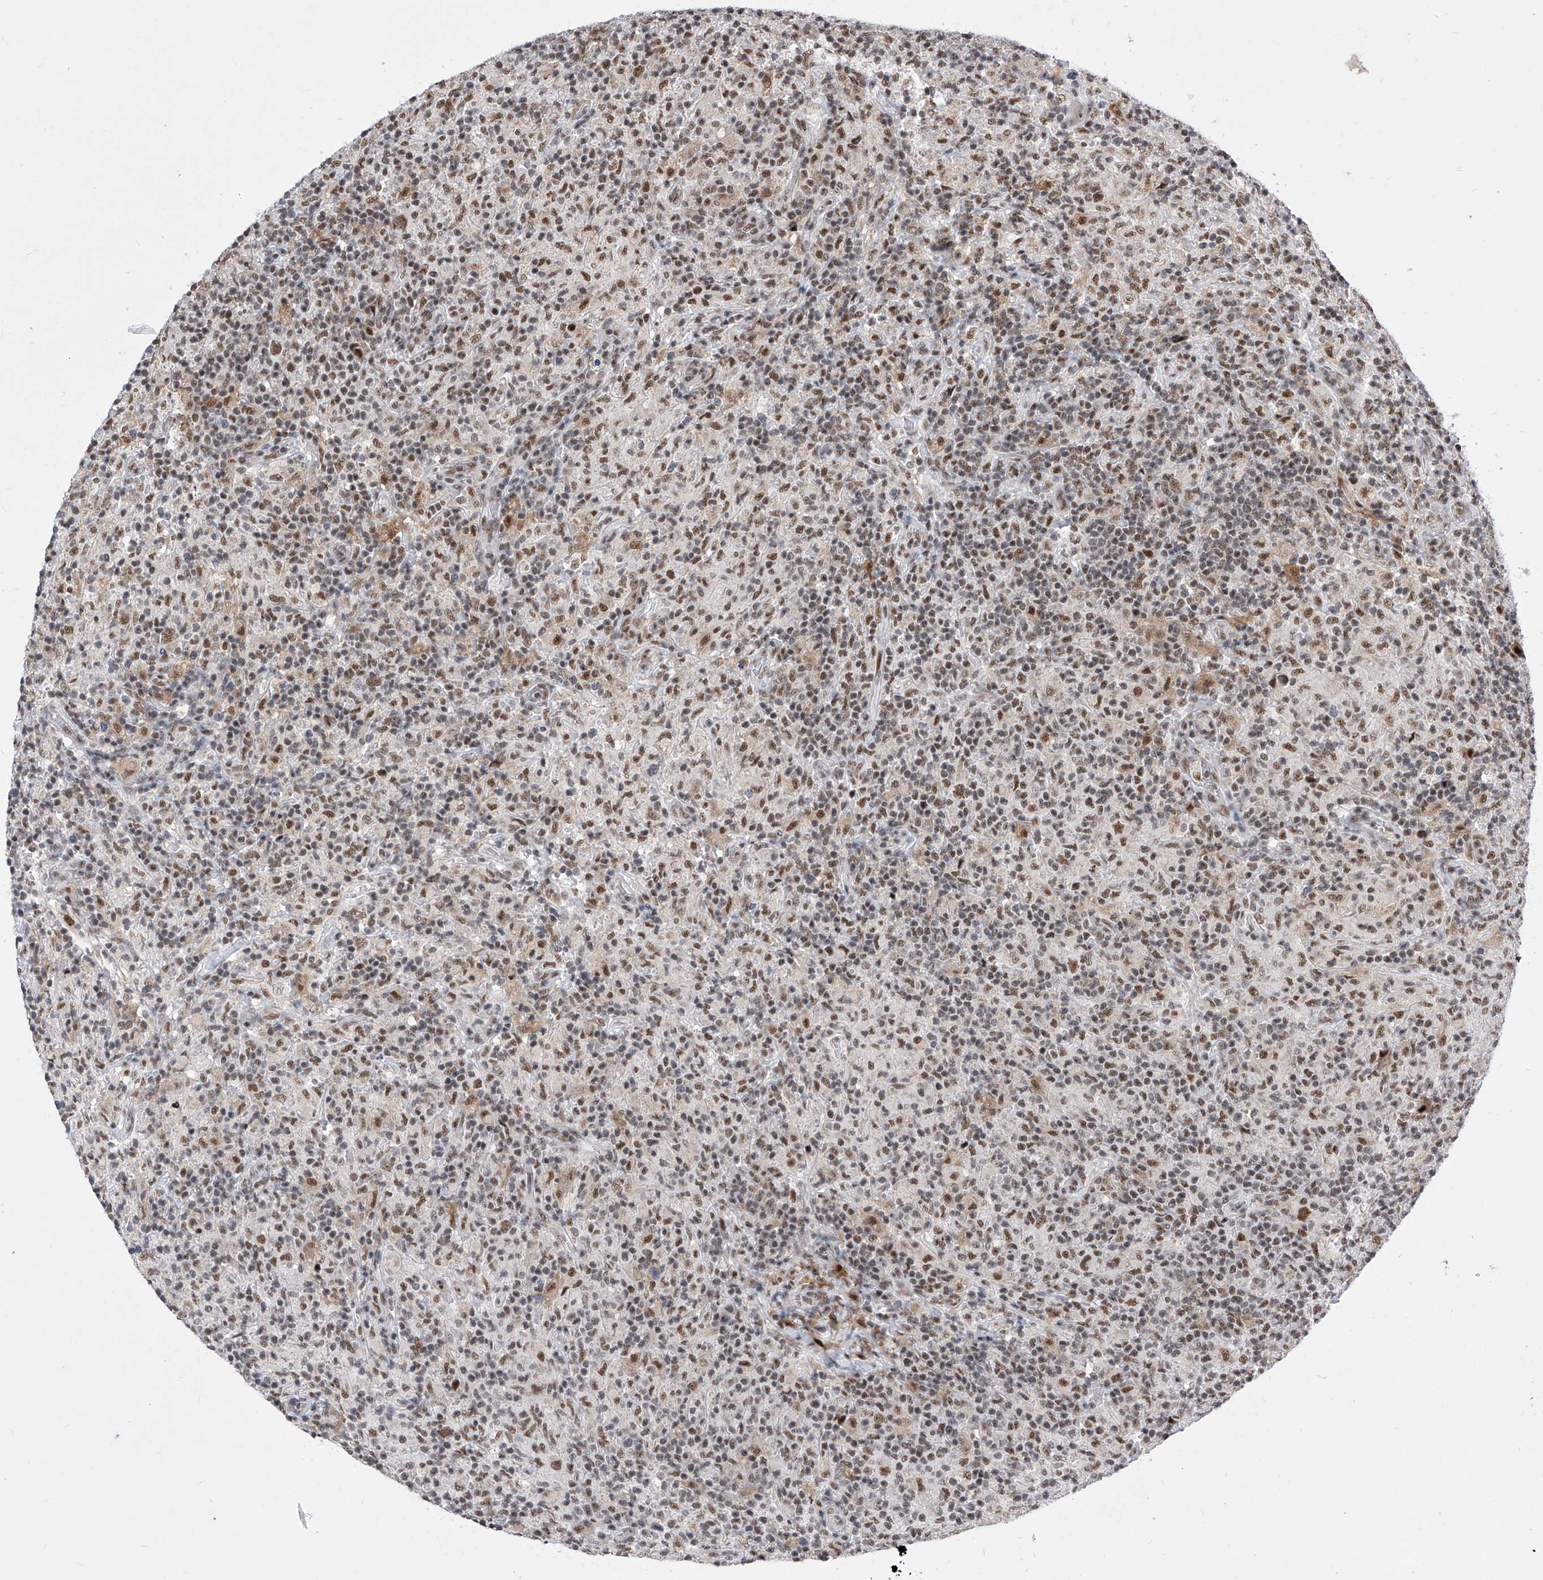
{"staining": {"intensity": "moderate", "quantity": ">75%", "location": "nuclear"}, "tissue": "lymphoma", "cell_type": "Tumor cells", "image_type": "cancer", "snomed": [{"axis": "morphology", "description": "Hodgkin's disease, NOS"}, {"axis": "topography", "description": "Lymph node"}], "caption": "Protein expression by immunohistochemistry displays moderate nuclear staining in approximately >75% of tumor cells in lymphoma.", "gene": "PHF5A", "patient": {"sex": "male", "age": 70}}